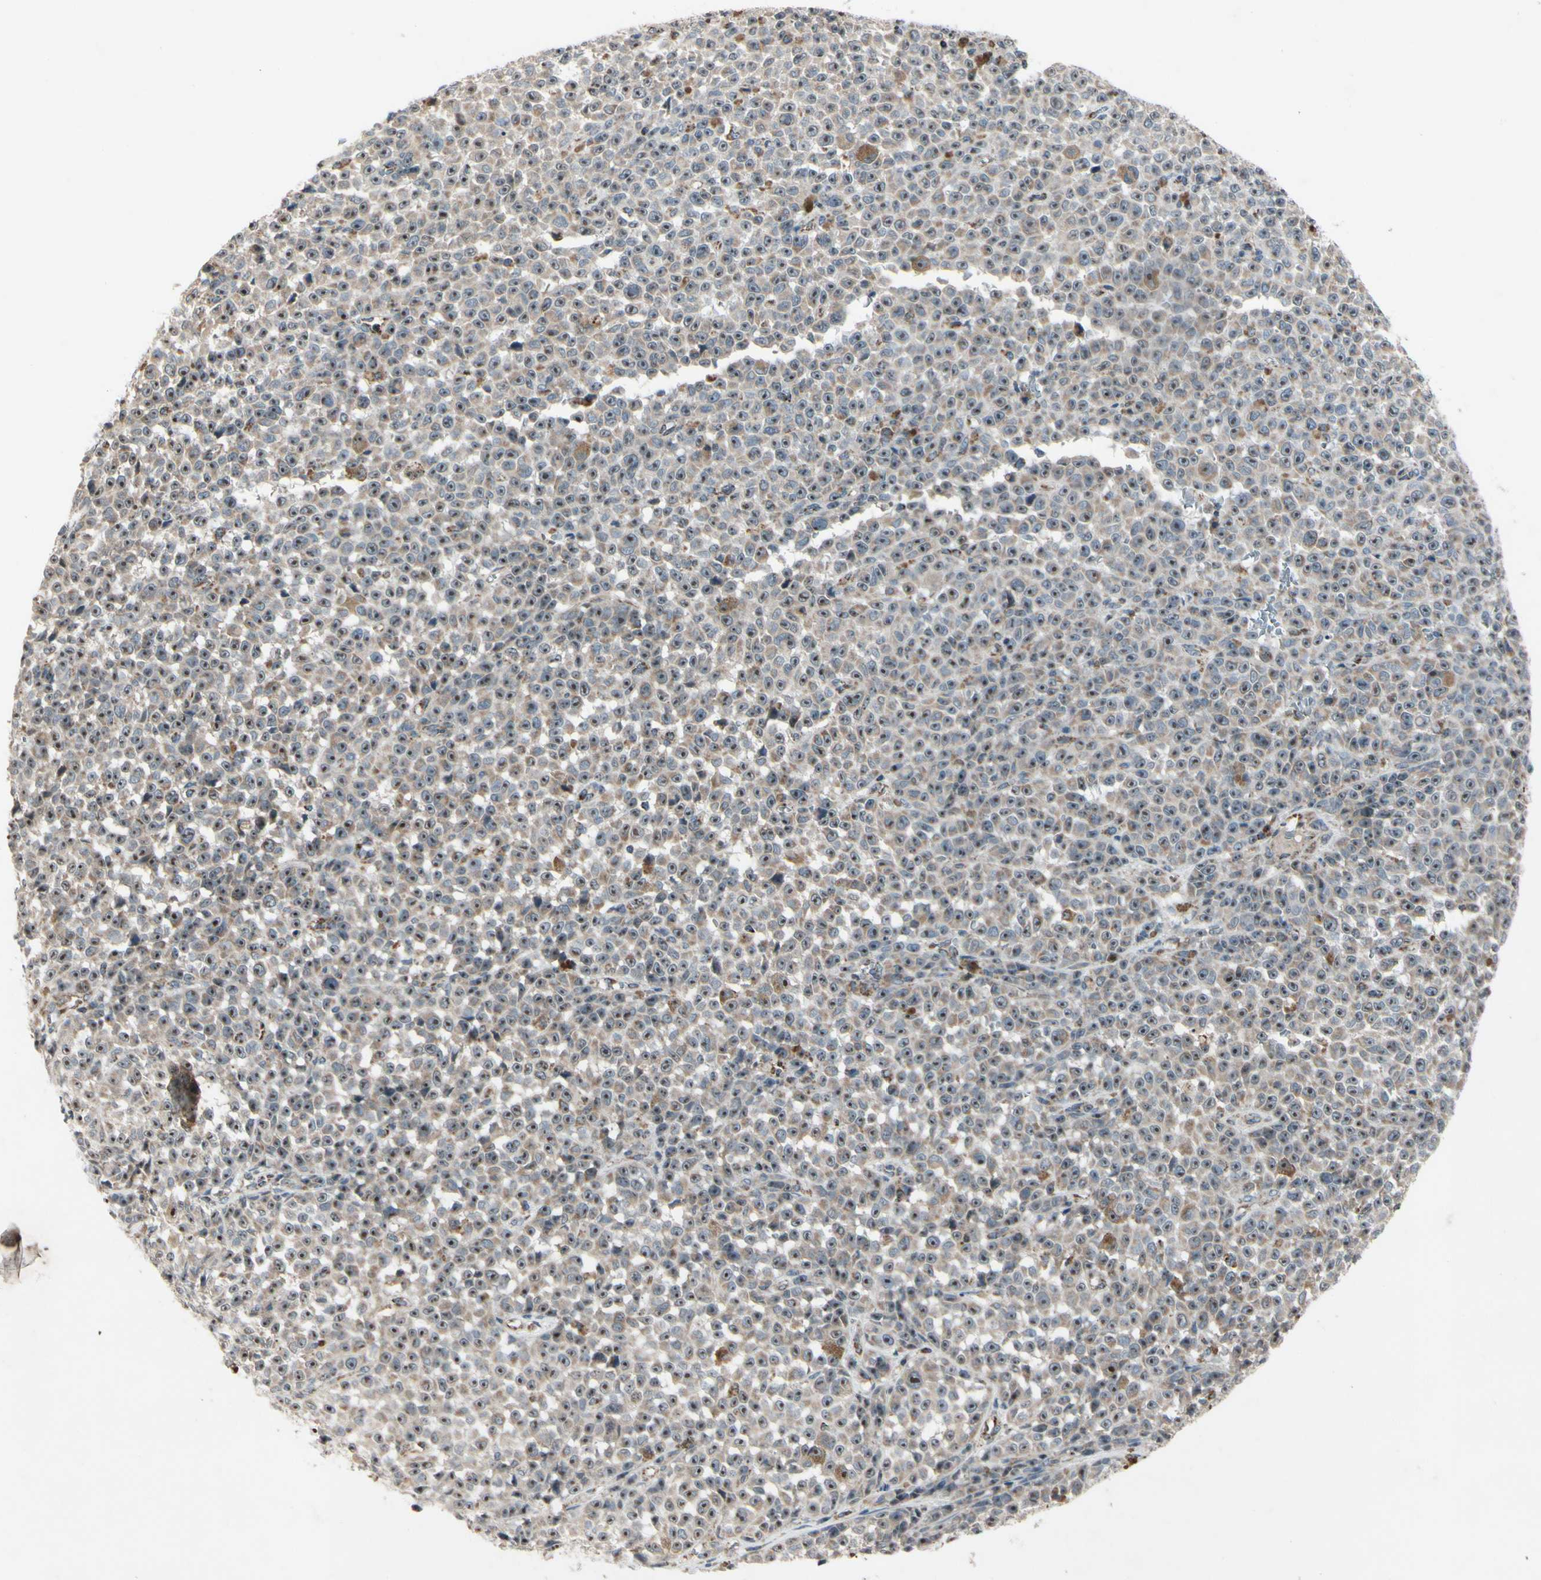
{"staining": {"intensity": "weak", "quantity": ">75%", "location": "cytoplasmic/membranous"}, "tissue": "melanoma", "cell_type": "Tumor cells", "image_type": "cancer", "snomed": [{"axis": "morphology", "description": "Malignant melanoma, NOS"}, {"axis": "topography", "description": "Skin"}], "caption": "A brown stain highlights weak cytoplasmic/membranous positivity of a protein in melanoma tumor cells.", "gene": "CPT1A", "patient": {"sex": "female", "age": 82}}